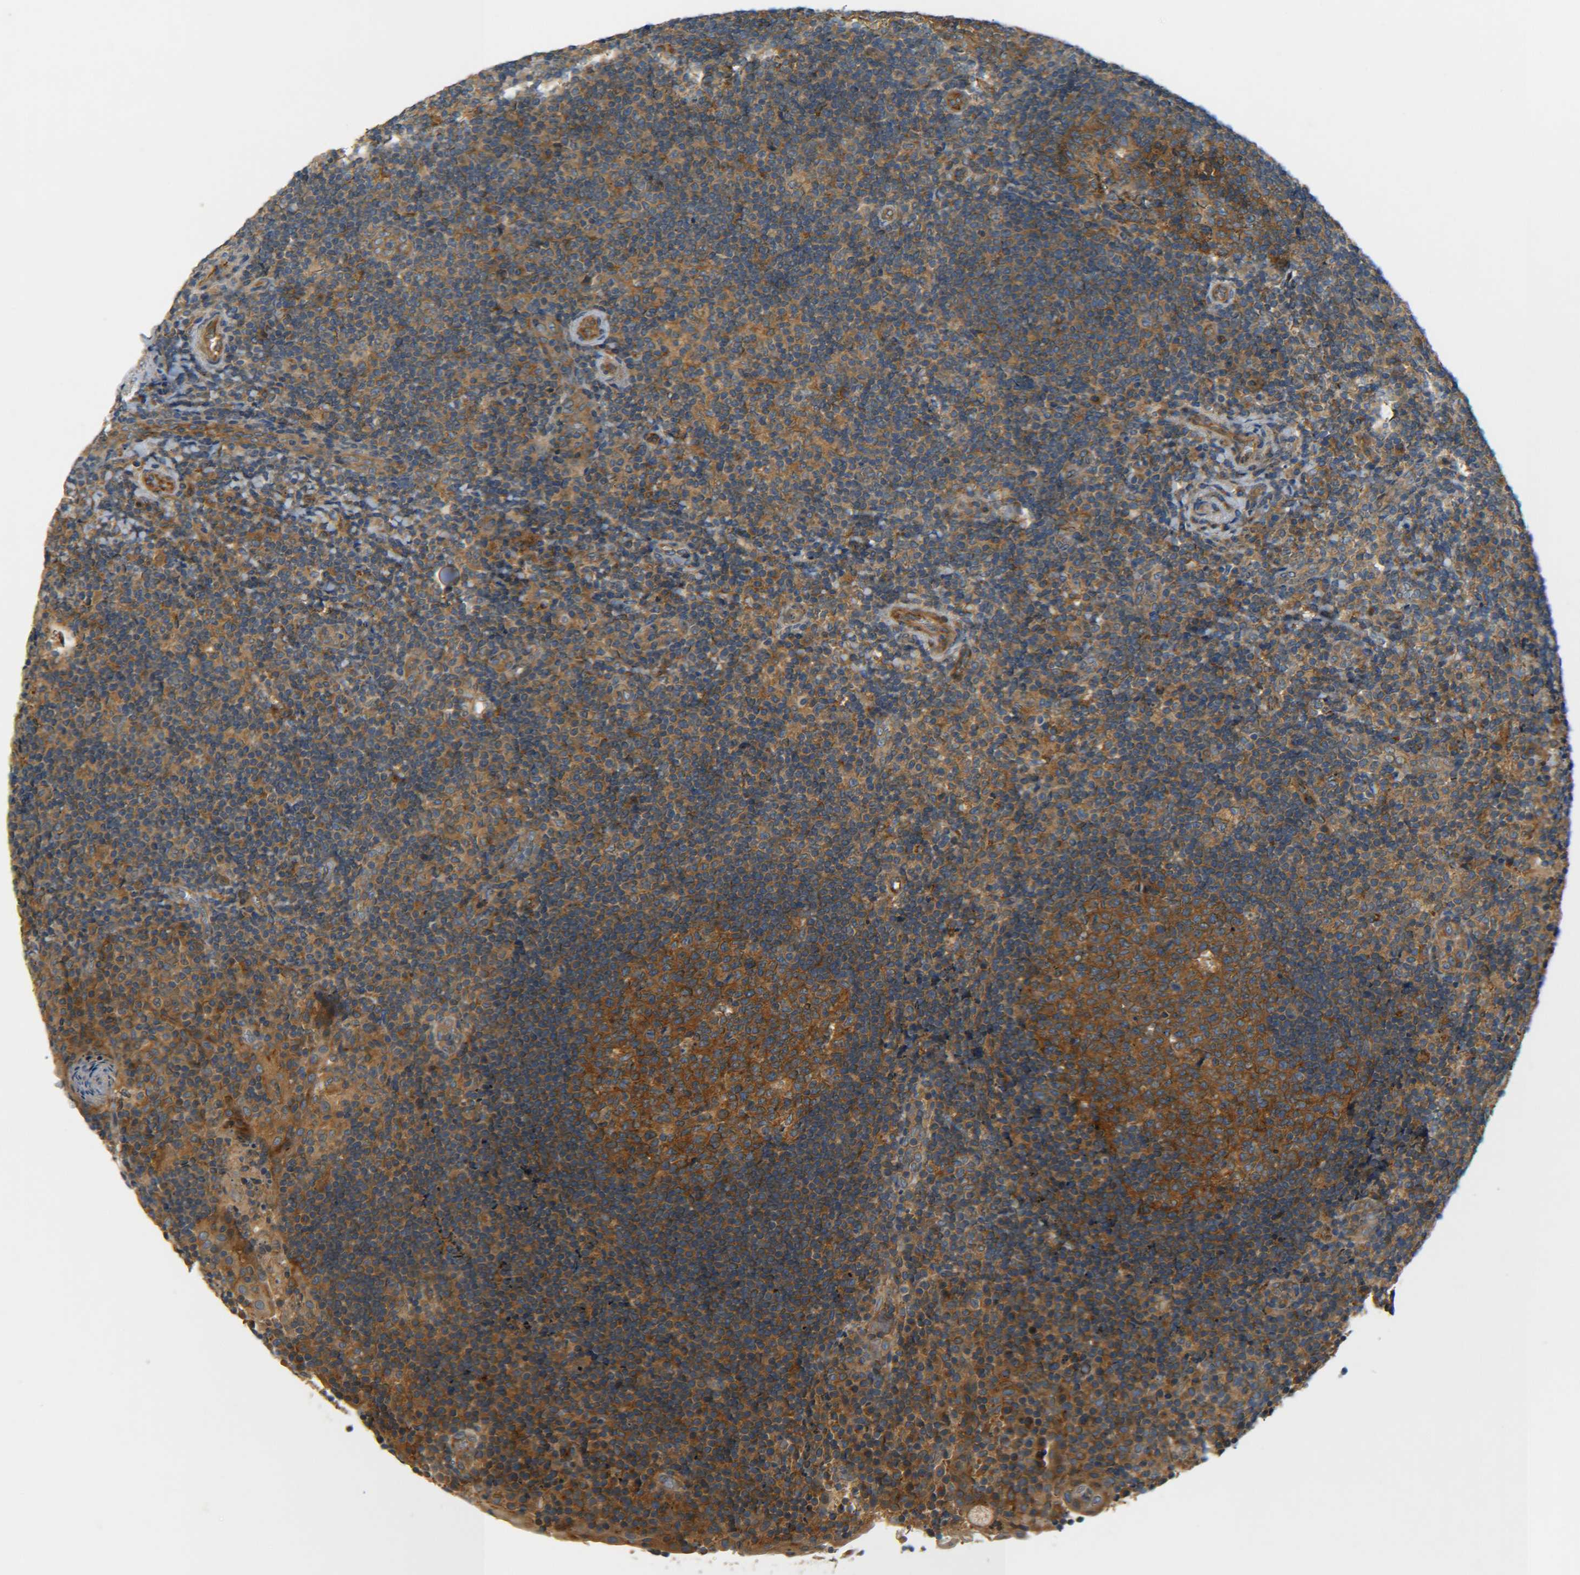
{"staining": {"intensity": "moderate", "quantity": ">75%", "location": "cytoplasmic/membranous"}, "tissue": "tonsil", "cell_type": "Germinal center cells", "image_type": "normal", "snomed": [{"axis": "morphology", "description": "Normal tissue, NOS"}, {"axis": "topography", "description": "Tonsil"}], "caption": "This histopathology image reveals immunohistochemistry (IHC) staining of benign human tonsil, with medium moderate cytoplasmic/membranous expression in about >75% of germinal center cells.", "gene": "LRCH3", "patient": {"sex": "male", "age": 37}}